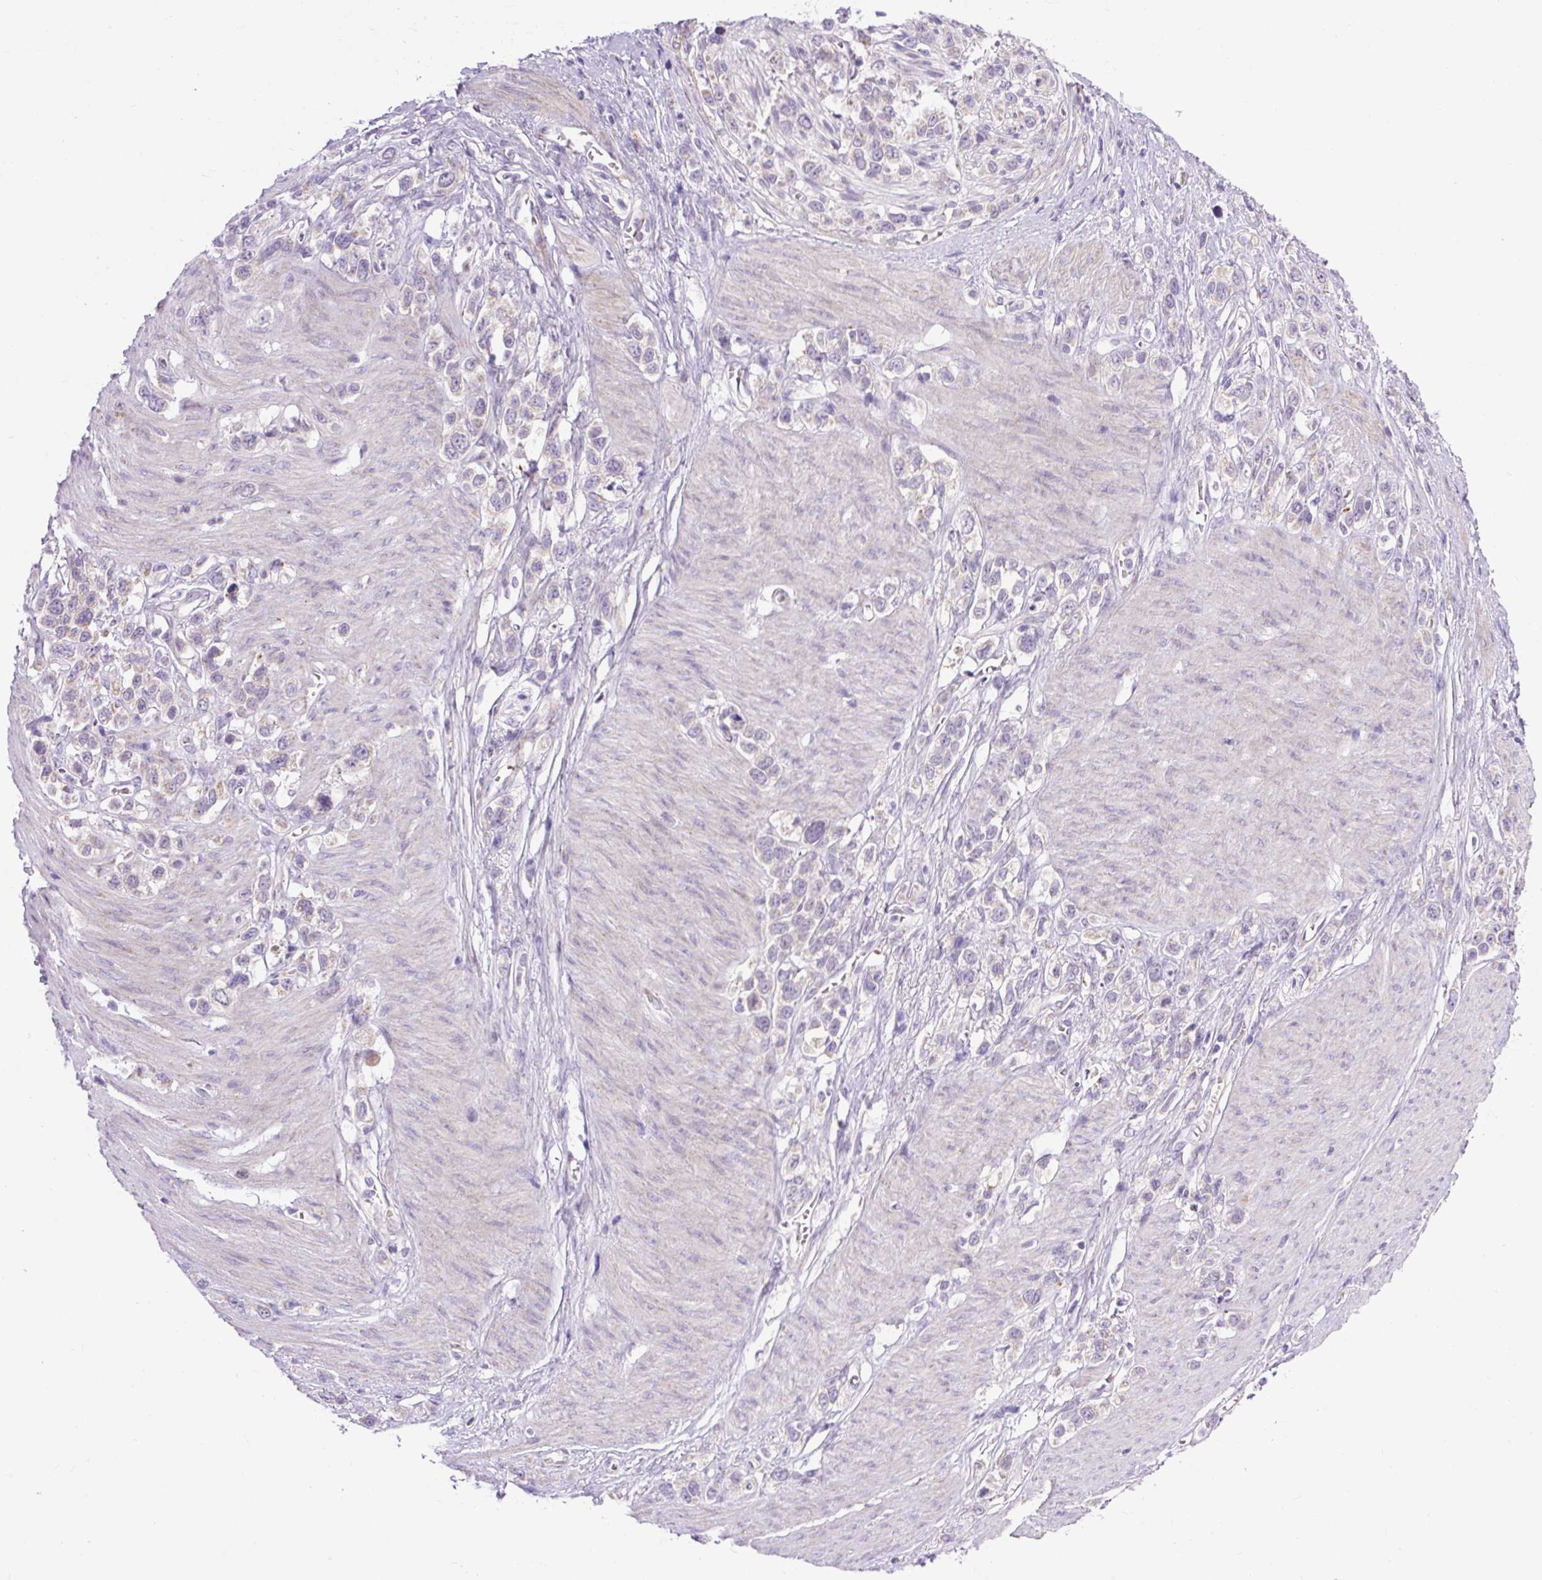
{"staining": {"intensity": "weak", "quantity": "<25%", "location": "cytoplasmic/membranous"}, "tissue": "stomach cancer", "cell_type": "Tumor cells", "image_type": "cancer", "snomed": [{"axis": "morphology", "description": "Adenocarcinoma, NOS"}, {"axis": "topography", "description": "Stomach"}], "caption": "A micrograph of stomach cancer (adenocarcinoma) stained for a protein demonstrates no brown staining in tumor cells.", "gene": "RNASE10", "patient": {"sex": "female", "age": 65}}